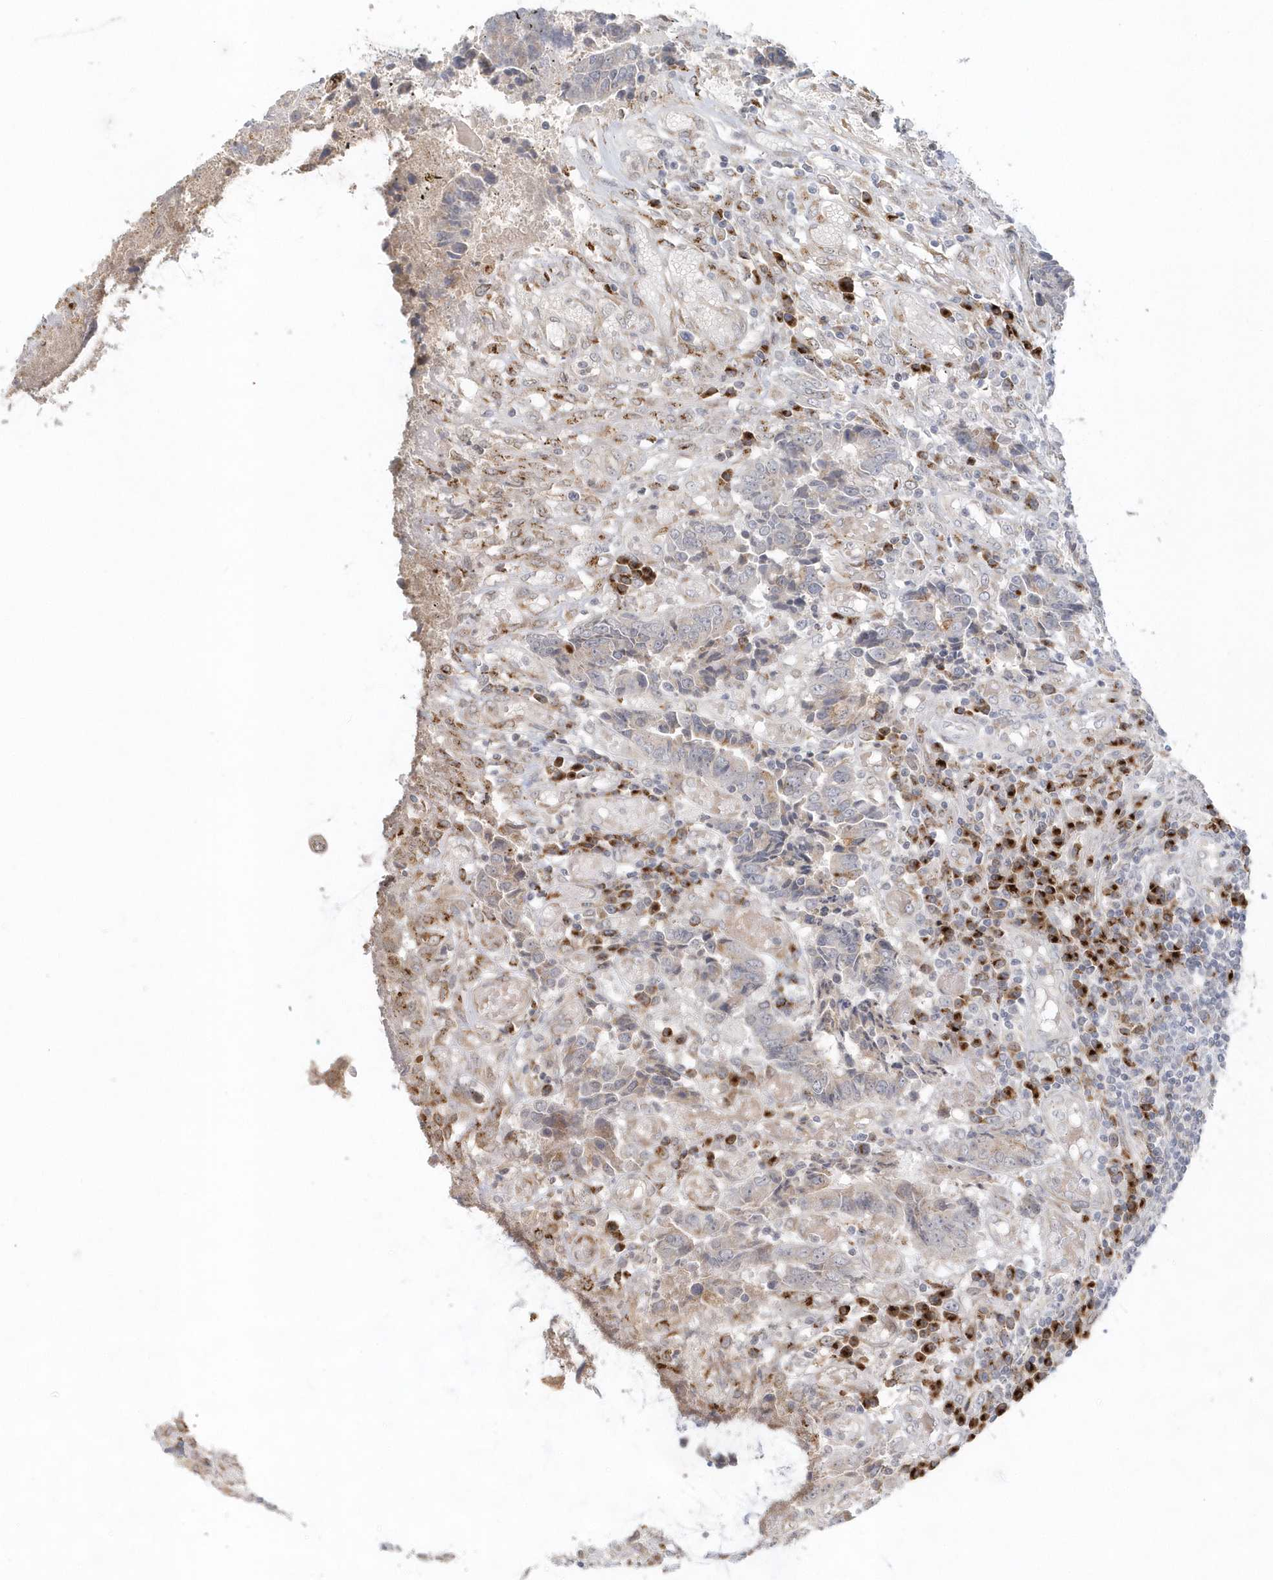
{"staining": {"intensity": "weak", "quantity": "<25%", "location": "cytoplasmic/membranous"}, "tissue": "colorectal cancer", "cell_type": "Tumor cells", "image_type": "cancer", "snomed": [{"axis": "morphology", "description": "Adenocarcinoma, NOS"}, {"axis": "topography", "description": "Rectum"}], "caption": "The histopathology image displays no staining of tumor cells in adenocarcinoma (colorectal). (DAB IHC, high magnification).", "gene": "DHFR", "patient": {"sex": "male", "age": 84}}